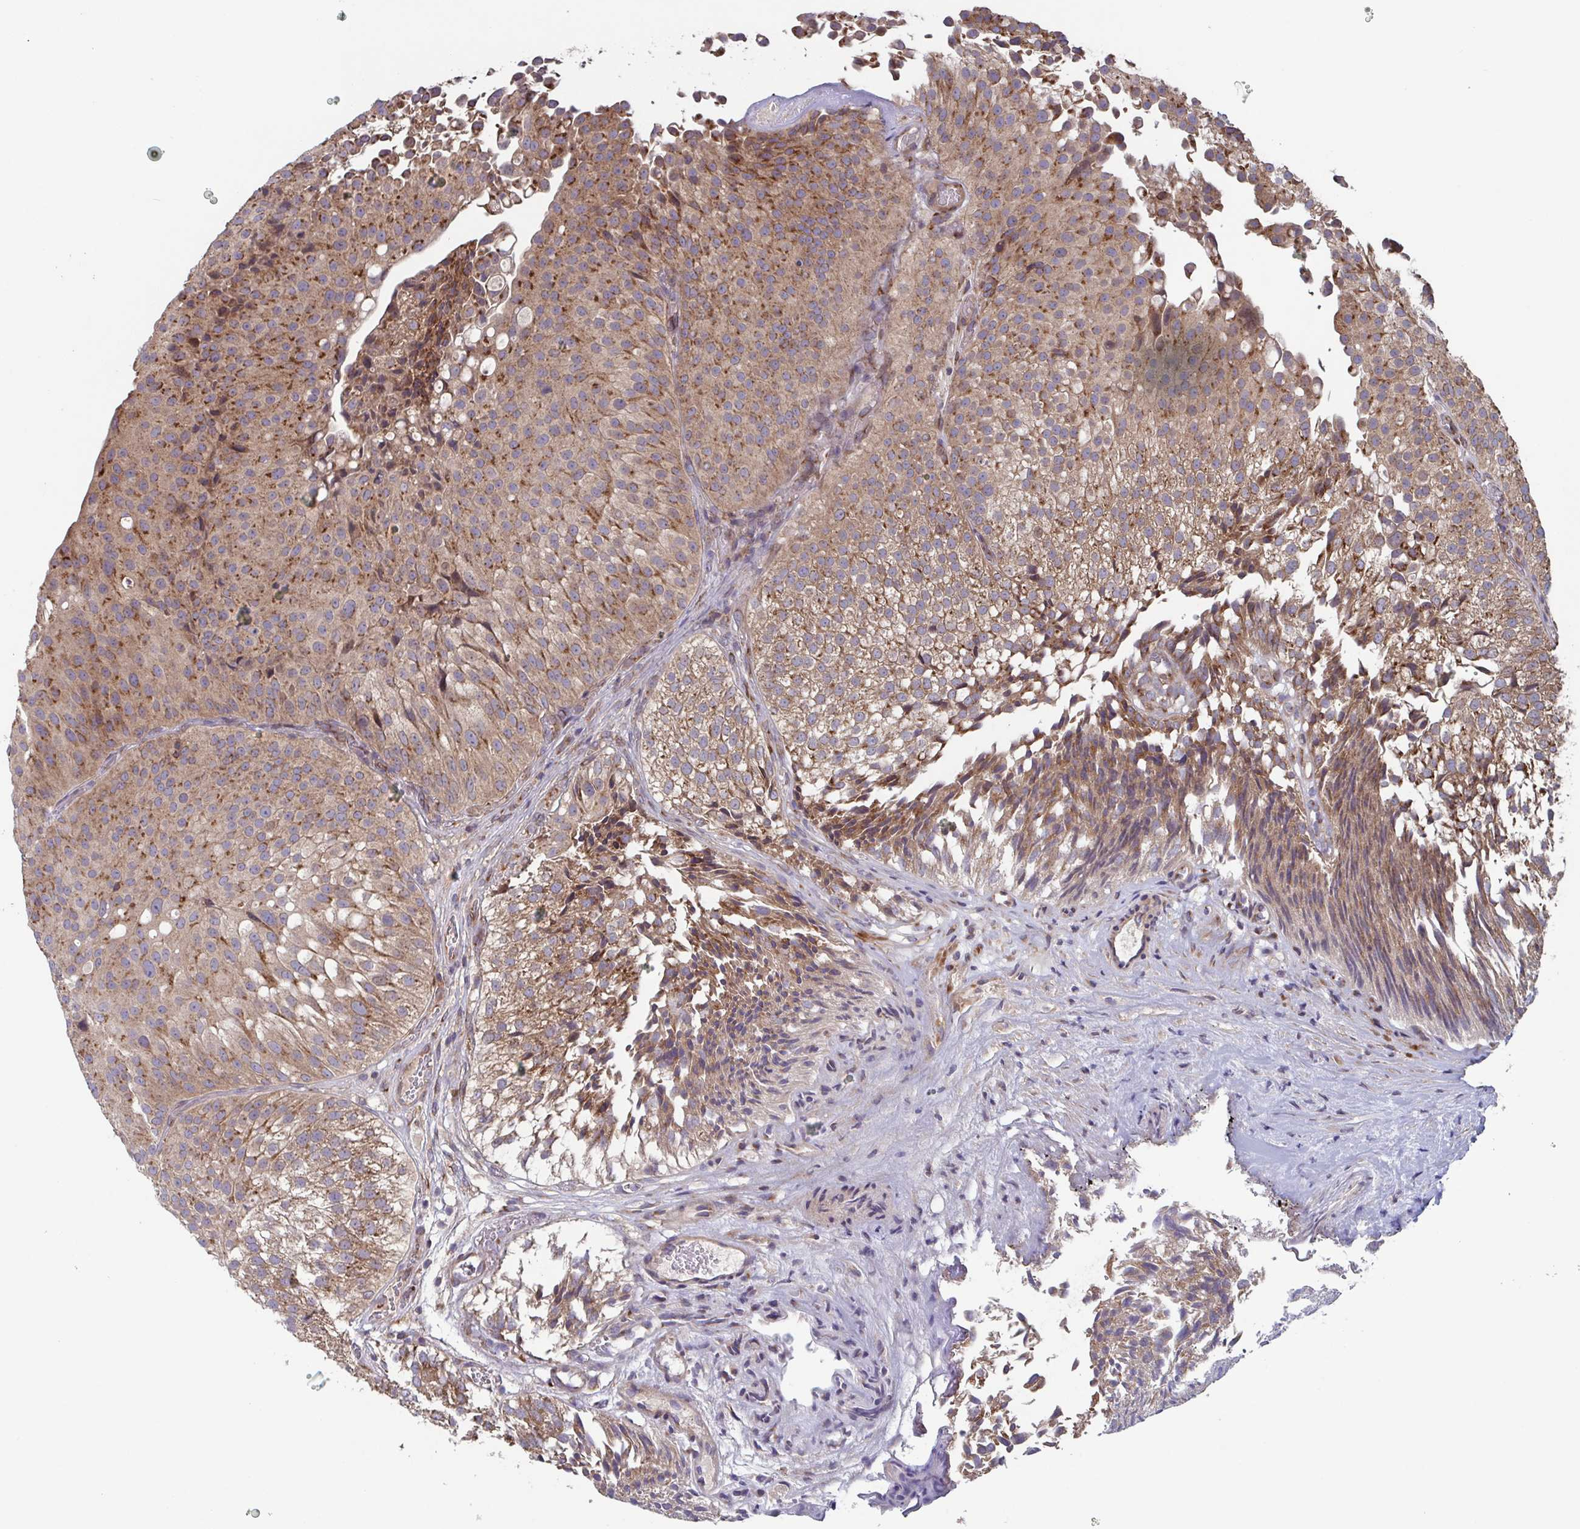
{"staining": {"intensity": "moderate", "quantity": ">75%", "location": "cytoplasmic/membranous"}, "tissue": "urothelial cancer", "cell_type": "Tumor cells", "image_type": "cancer", "snomed": [{"axis": "morphology", "description": "Urothelial carcinoma, Low grade"}, {"axis": "topography", "description": "Urinary bladder"}], "caption": "Low-grade urothelial carcinoma was stained to show a protein in brown. There is medium levels of moderate cytoplasmic/membranous staining in approximately >75% of tumor cells. The staining was performed using DAB, with brown indicating positive protein expression. Nuclei are stained blue with hematoxylin.", "gene": "COPB1", "patient": {"sex": "male", "age": 80}}